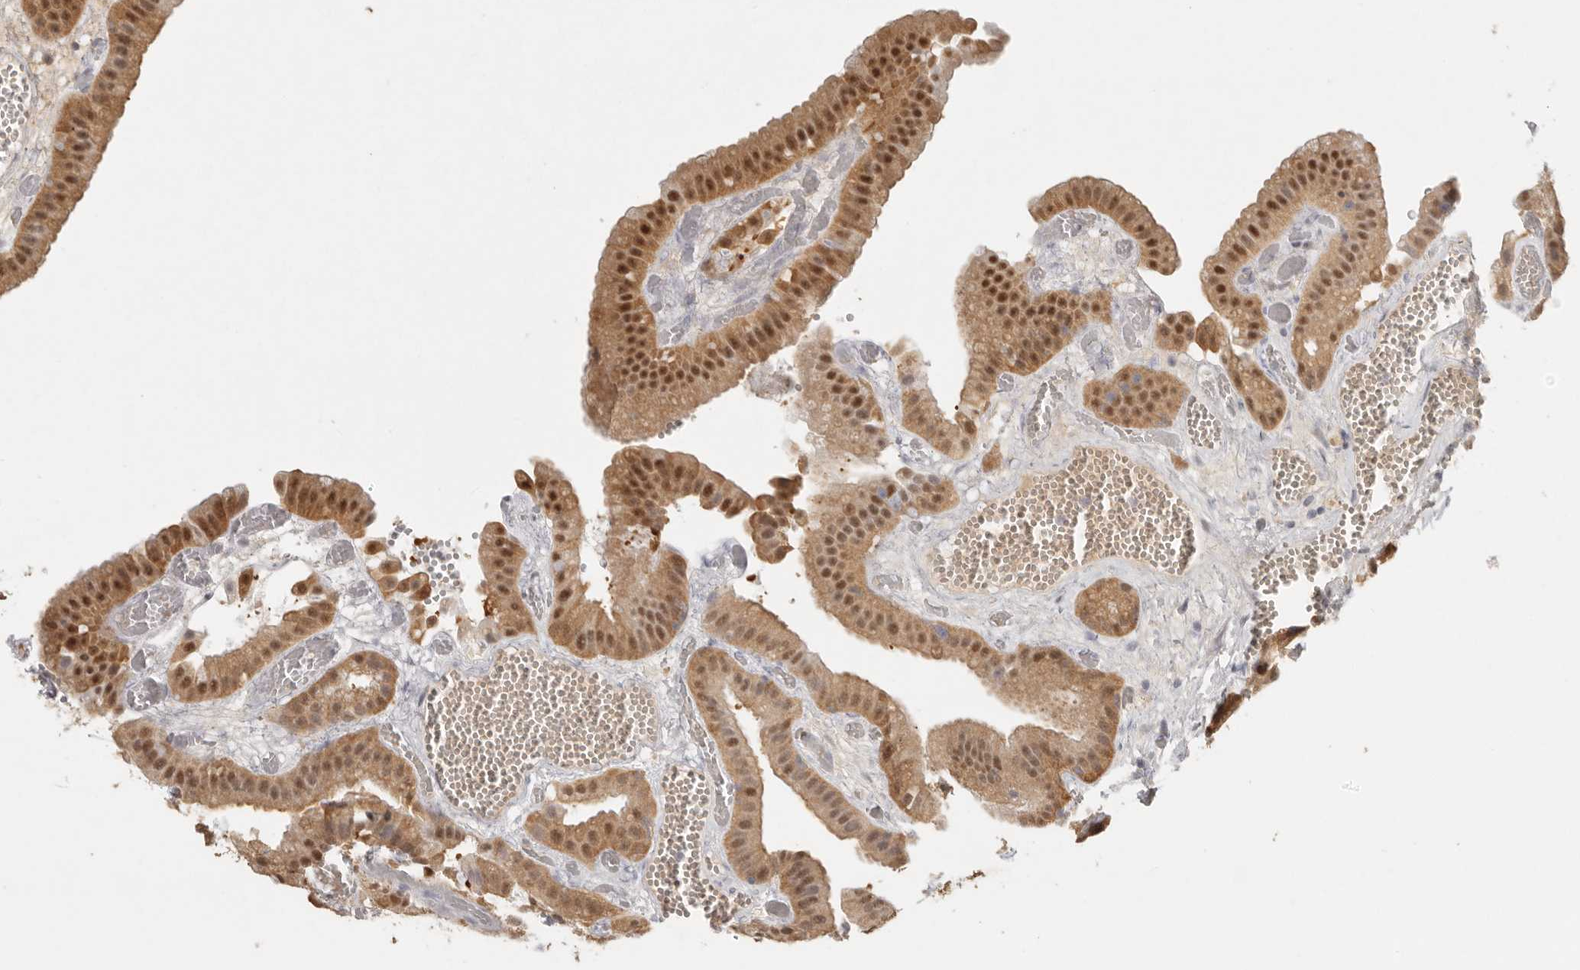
{"staining": {"intensity": "moderate", "quantity": ">75%", "location": "cytoplasmic/membranous,nuclear"}, "tissue": "gallbladder", "cell_type": "Glandular cells", "image_type": "normal", "snomed": [{"axis": "morphology", "description": "Normal tissue, NOS"}, {"axis": "topography", "description": "Gallbladder"}], "caption": "A medium amount of moderate cytoplasmic/membranous,nuclear positivity is identified in approximately >75% of glandular cells in unremarkable gallbladder.", "gene": "PSMA5", "patient": {"sex": "female", "age": 64}}